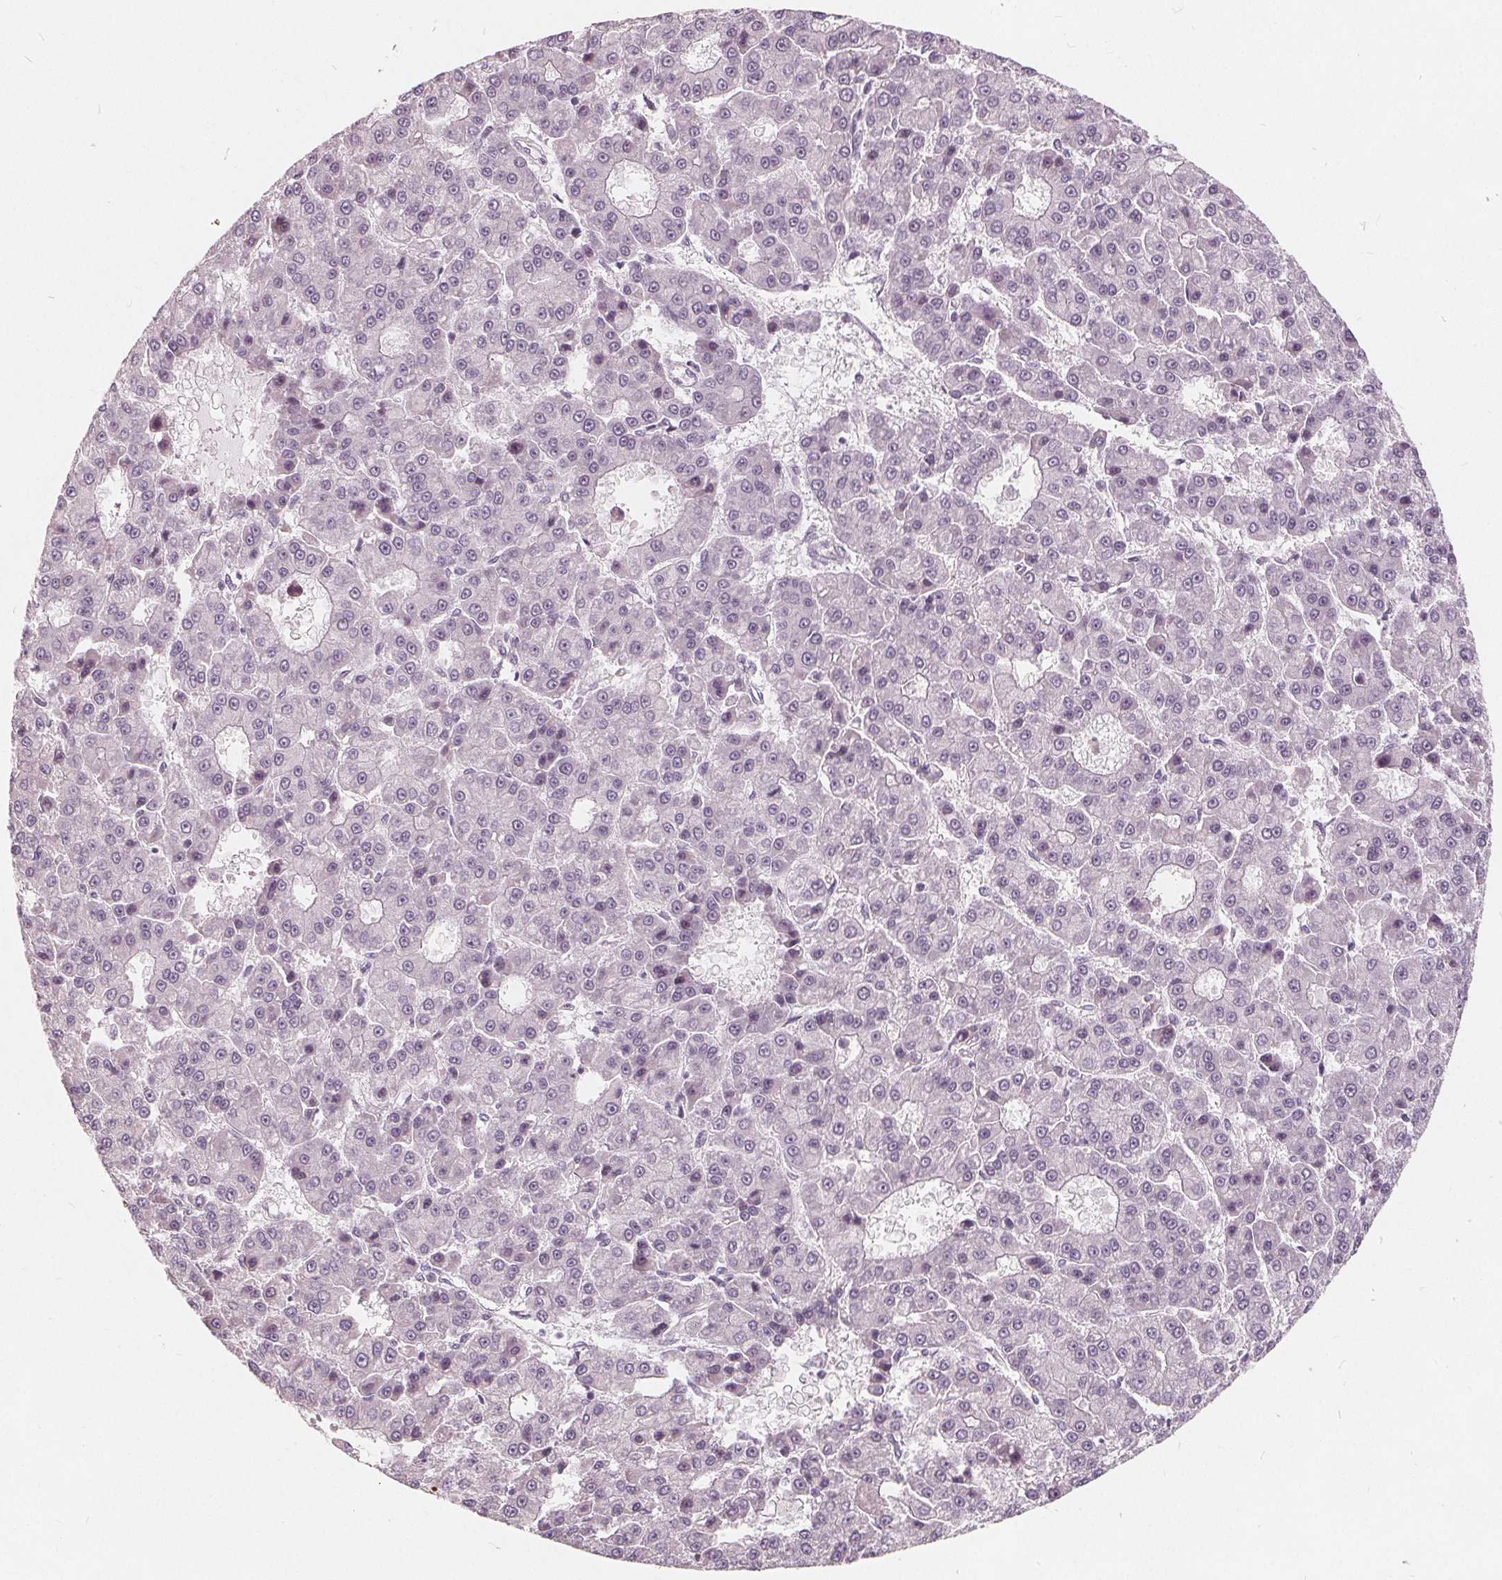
{"staining": {"intensity": "negative", "quantity": "none", "location": "none"}, "tissue": "liver cancer", "cell_type": "Tumor cells", "image_type": "cancer", "snomed": [{"axis": "morphology", "description": "Carcinoma, Hepatocellular, NOS"}, {"axis": "topography", "description": "Liver"}], "caption": "This is an immunohistochemistry micrograph of liver cancer. There is no expression in tumor cells.", "gene": "NUP210L", "patient": {"sex": "male", "age": 70}}